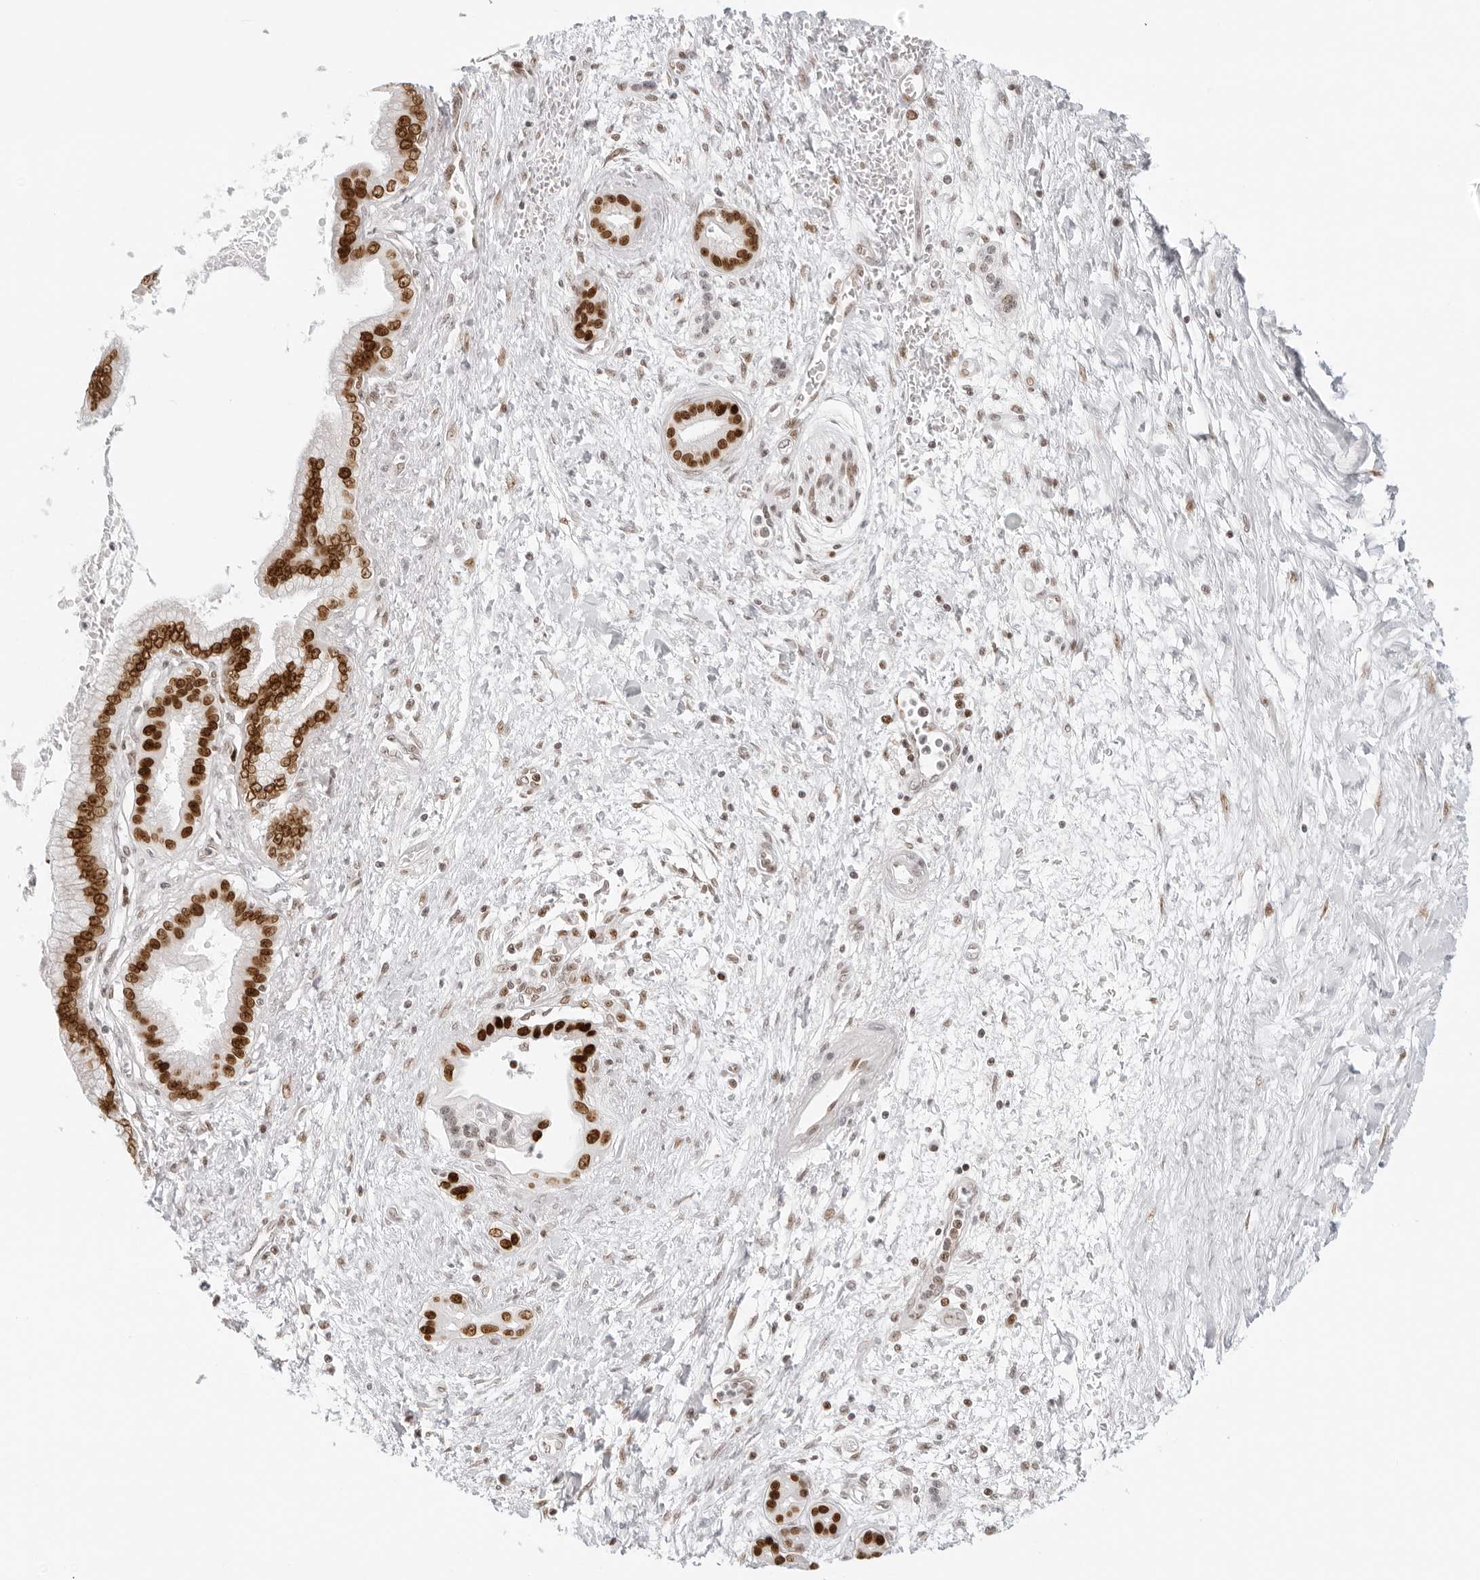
{"staining": {"intensity": "strong", "quantity": ">75%", "location": "nuclear"}, "tissue": "pancreatic cancer", "cell_type": "Tumor cells", "image_type": "cancer", "snomed": [{"axis": "morphology", "description": "Adenocarcinoma, NOS"}, {"axis": "topography", "description": "Pancreas"}], "caption": "Immunohistochemistry (IHC) staining of pancreatic cancer, which displays high levels of strong nuclear staining in about >75% of tumor cells indicating strong nuclear protein expression. The staining was performed using DAB (brown) for protein detection and nuclei were counterstained in hematoxylin (blue).", "gene": "RCC1", "patient": {"sex": "male", "age": 59}}